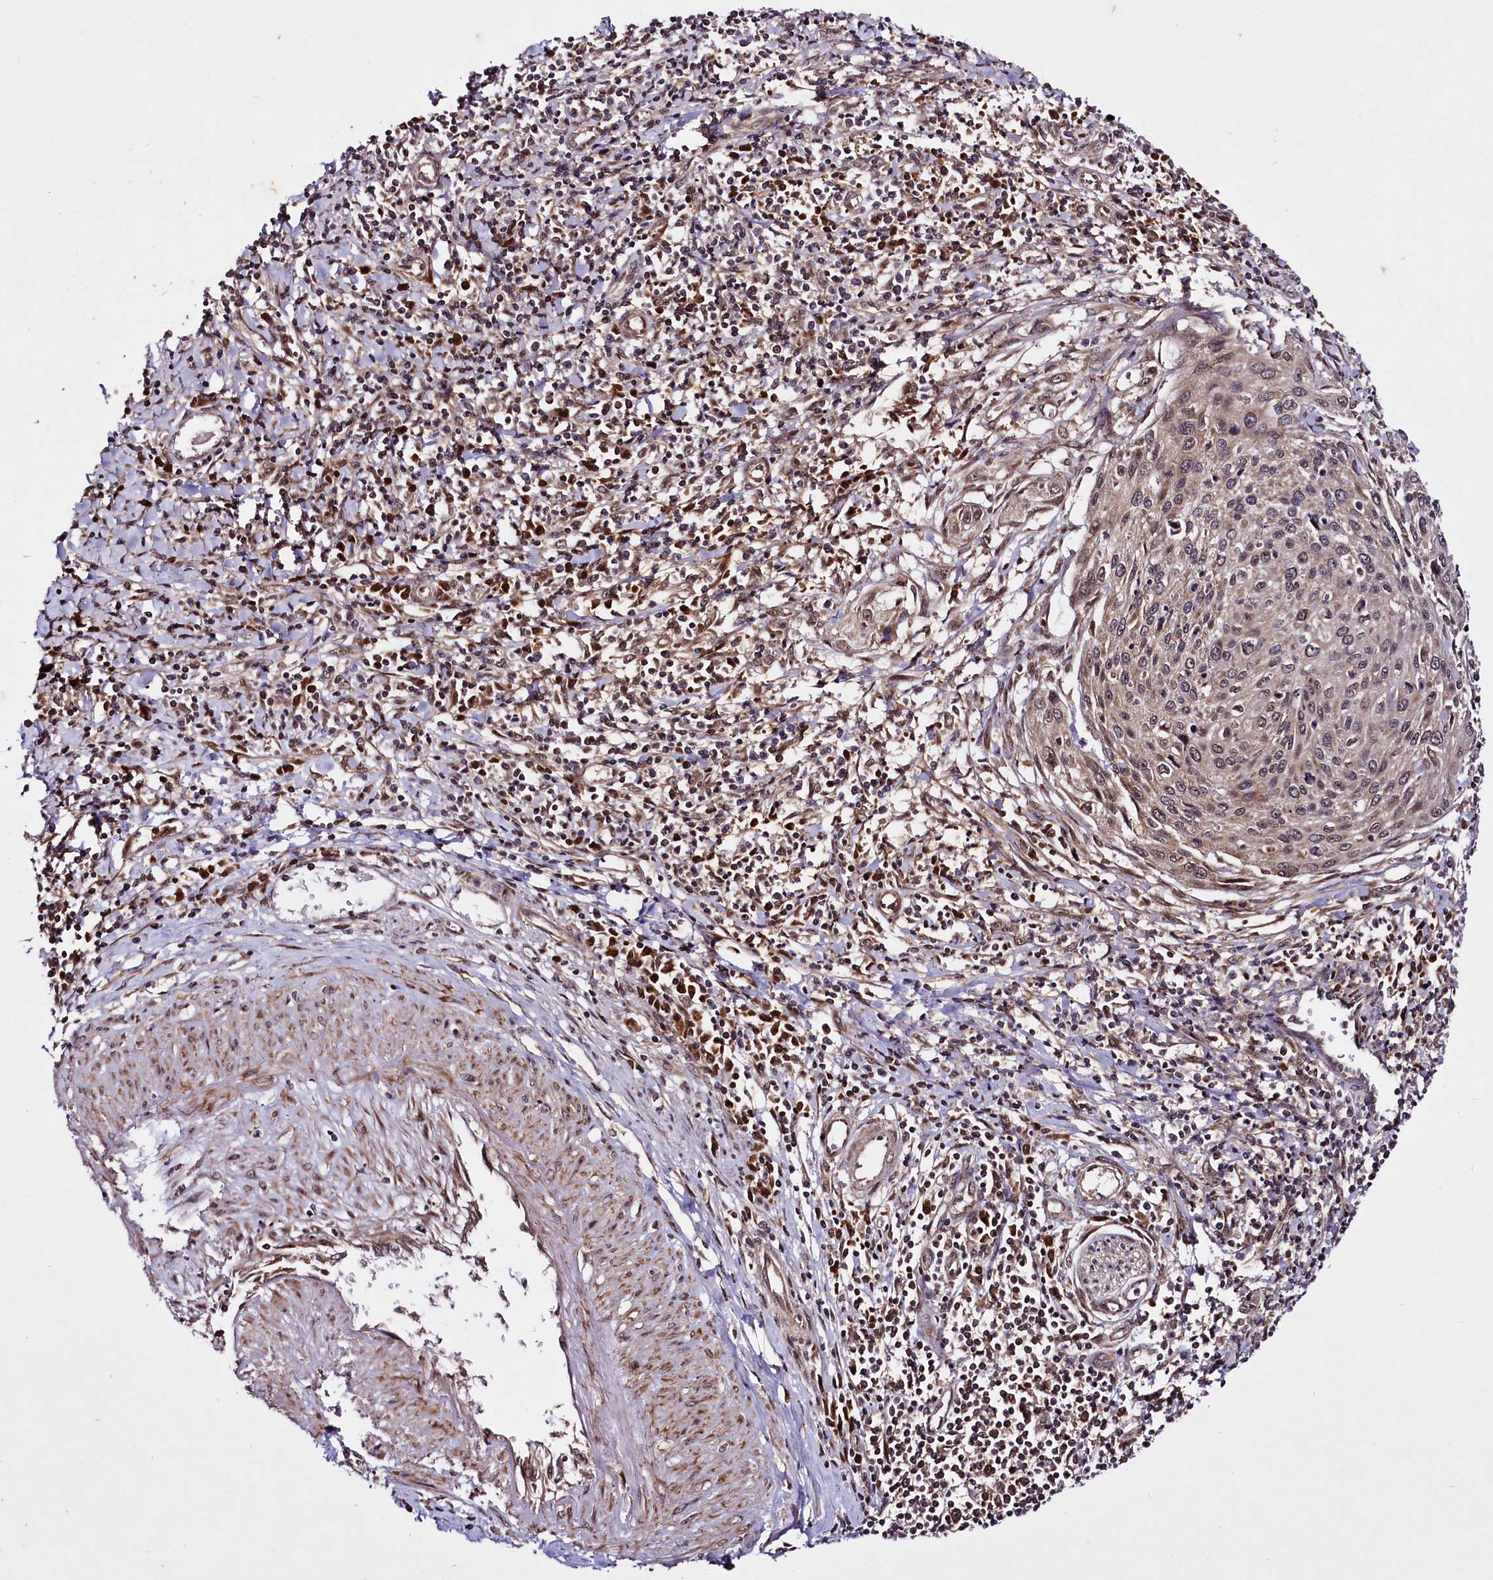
{"staining": {"intensity": "weak", "quantity": ">75%", "location": "cytoplasmic/membranous,nuclear"}, "tissue": "cervical cancer", "cell_type": "Tumor cells", "image_type": "cancer", "snomed": [{"axis": "morphology", "description": "Squamous cell carcinoma, NOS"}, {"axis": "topography", "description": "Cervix"}], "caption": "Immunohistochemistry (IHC) (DAB) staining of cervical cancer (squamous cell carcinoma) exhibits weak cytoplasmic/membranous and nuclear protein expression in about >75% of tumor cells.", "gene": "UBE3A", "patient": {"sex": "female", "age": 32}}